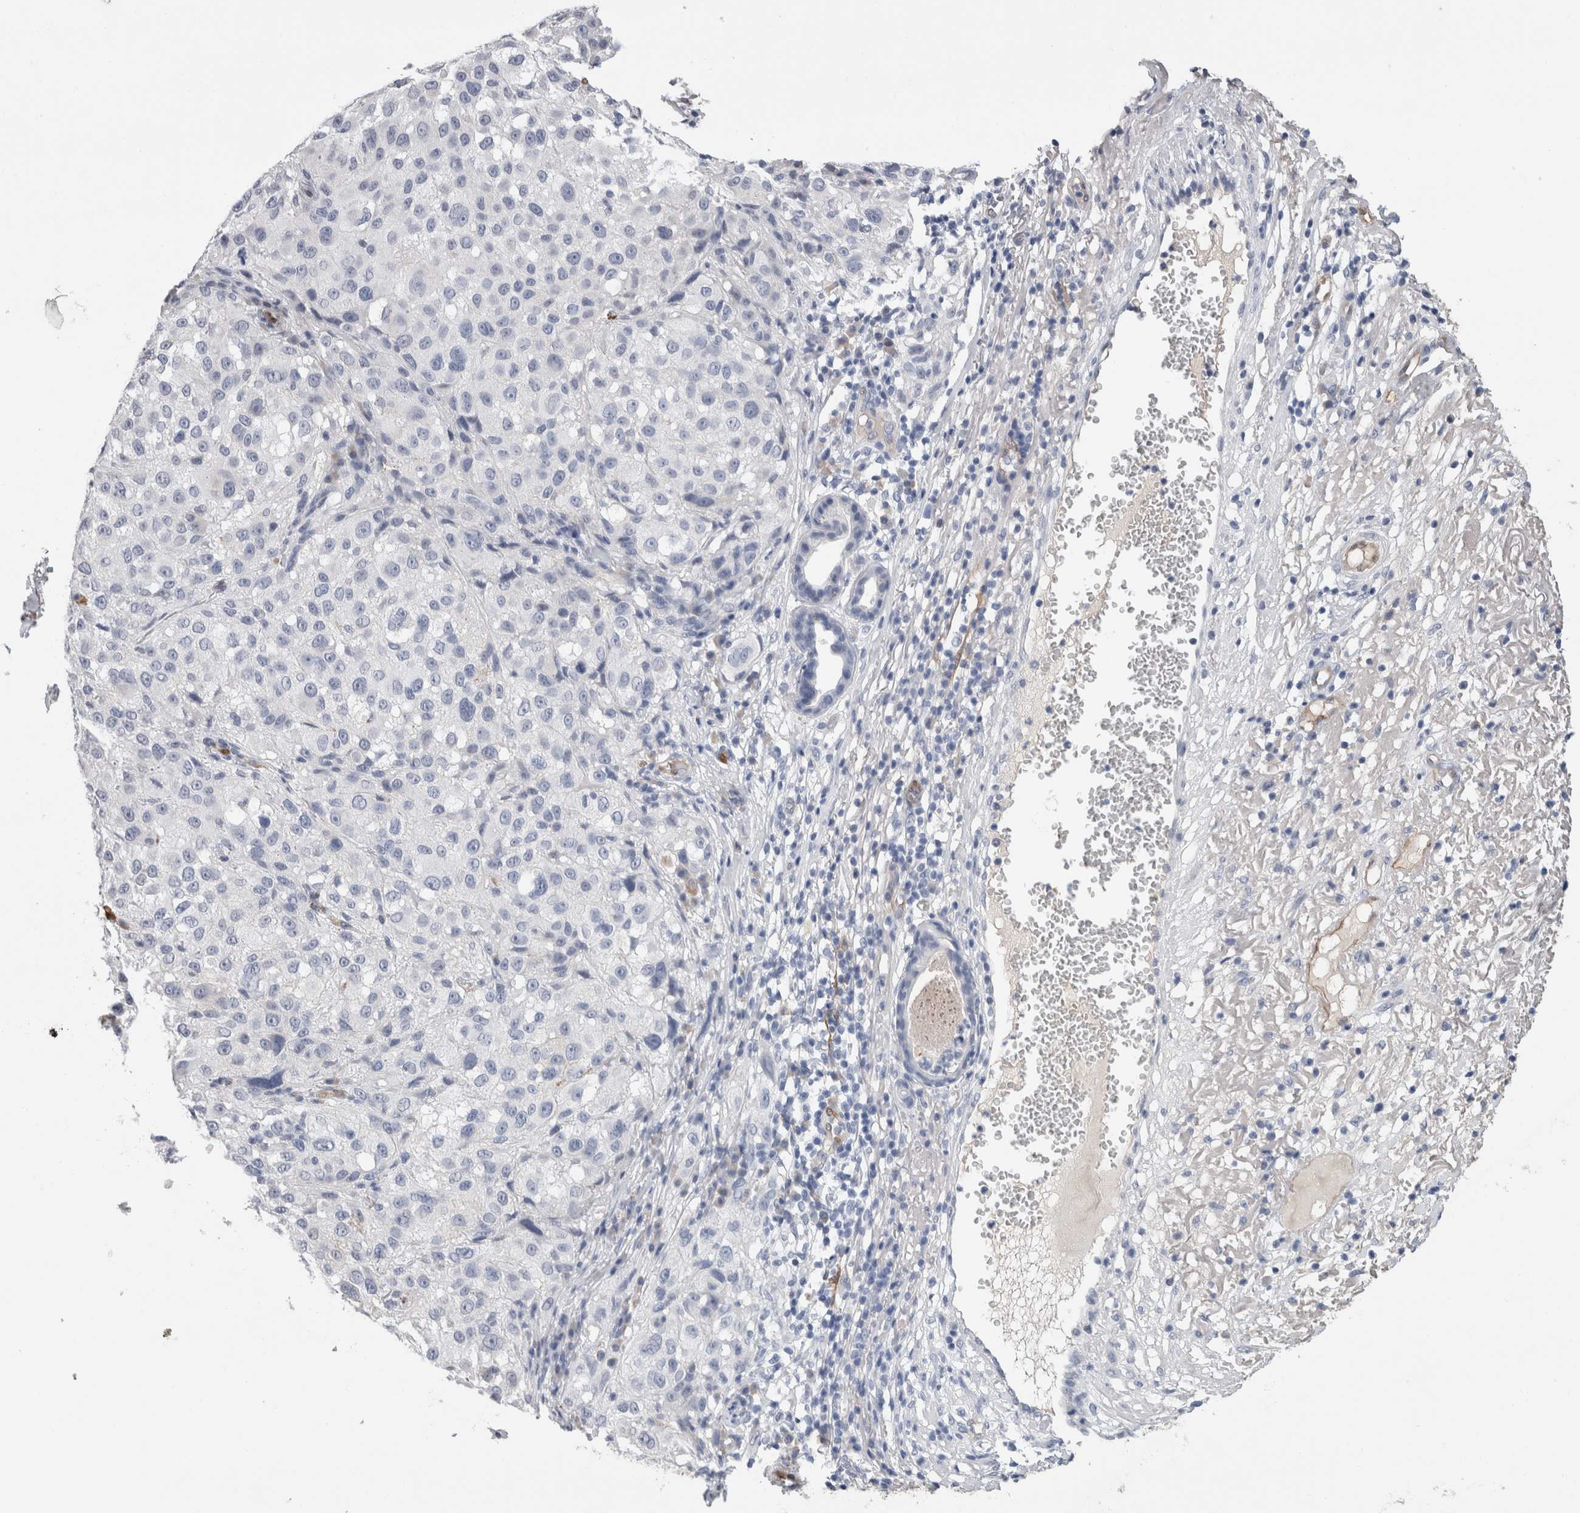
{"staining": {"intensity": "negative", "quantity": "none", "location": "none"}, "tissue": "melanoma", "cell_type": "Tumor cells", "image_type": "cancer", "snomed": [{"axis": "morphology", "description": "Necrosis, NOS"}, {"axis": "morphology", "description": "Malignant melanoma, NOS"}, {"axis": "topography", "description": "Skin"}], "caption": "IHC photomicrograph of neoplastic tissue: human malignant melanoma stained with DAB reveals no significant protein expression in tumor cells.", "gene": "FABP4", "patient": {"sex": "female", "age": 87}}